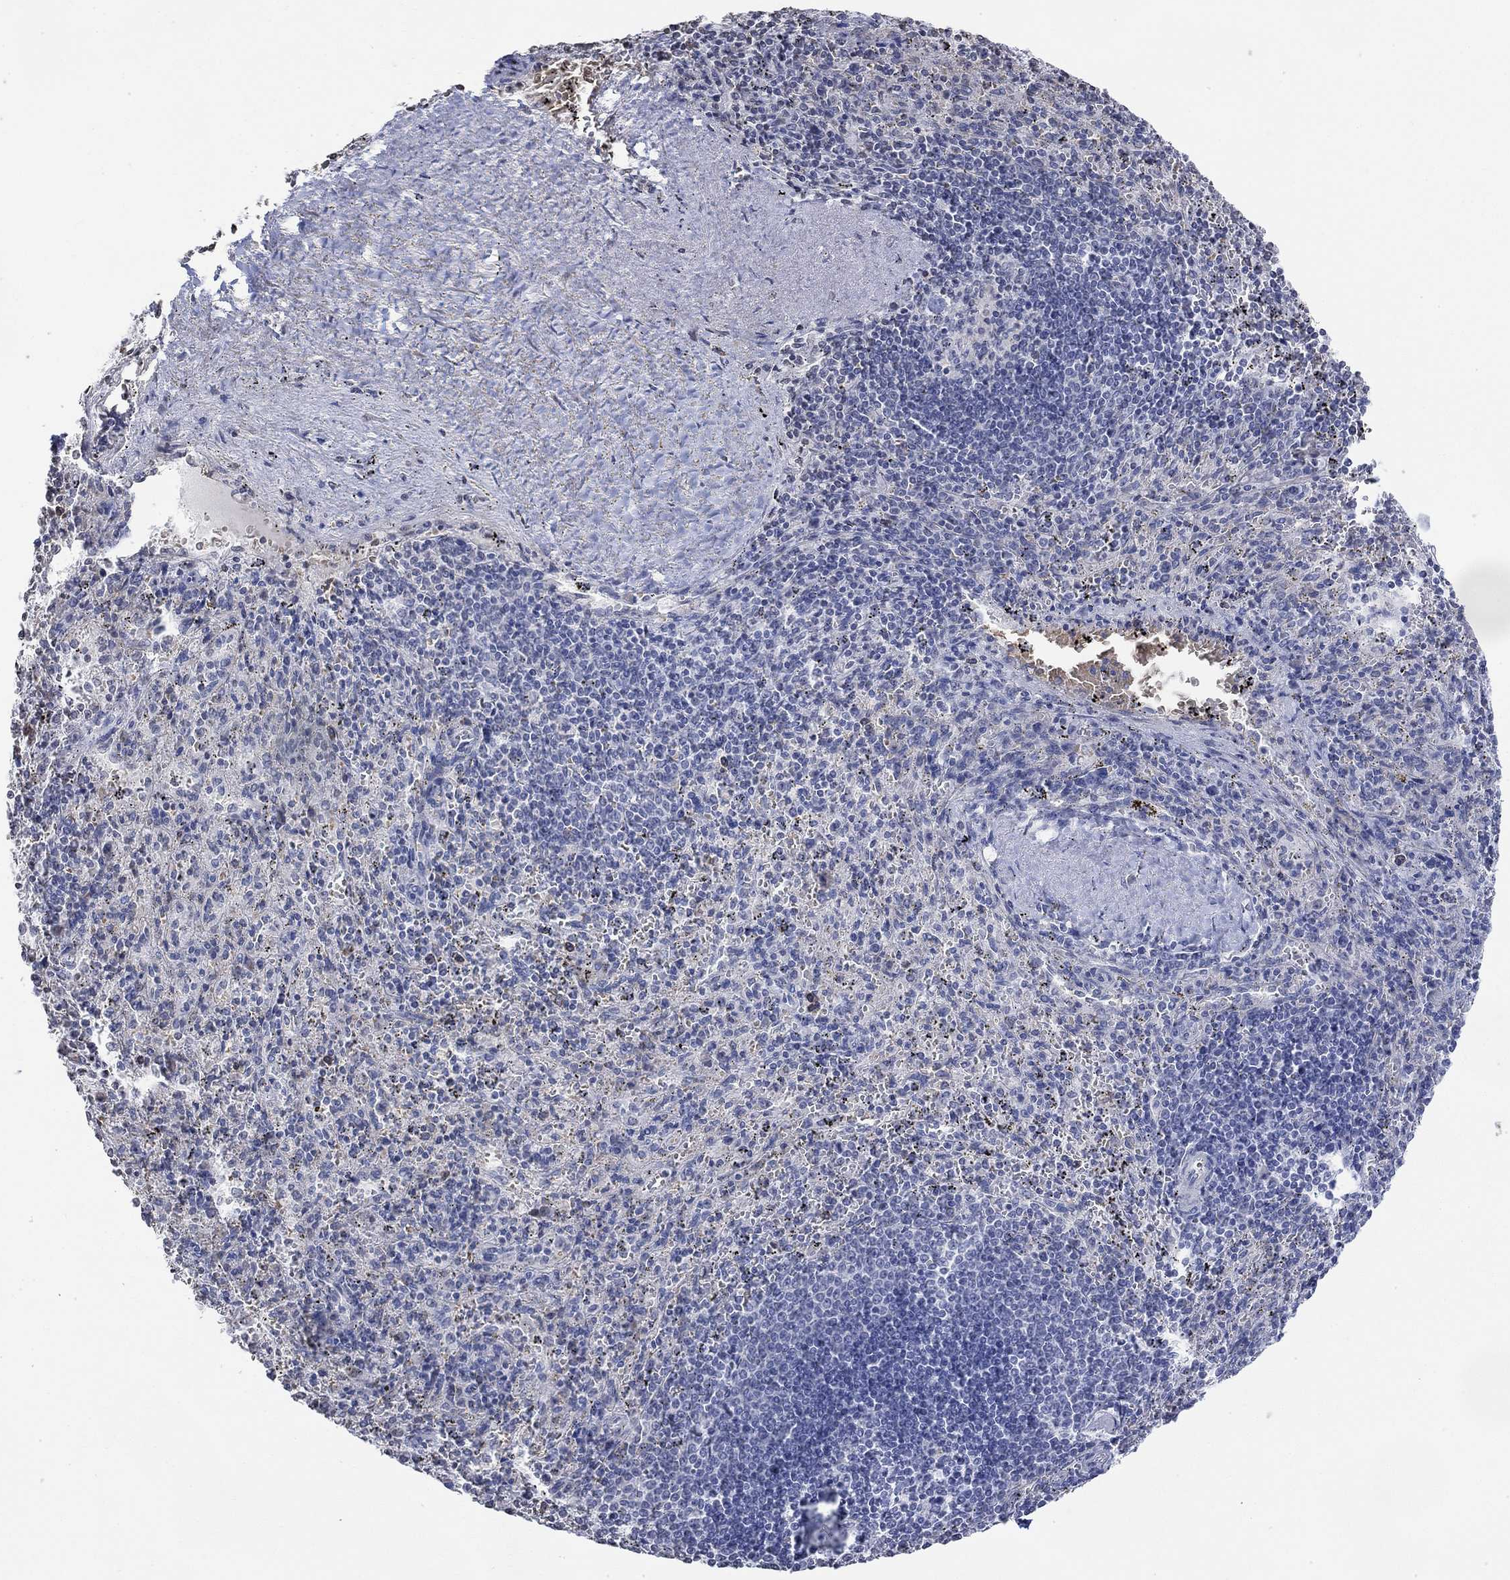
{"staining": {"intensity": "negative", "quantity": "none", "location": "none"}, "tissue": "spleen", "cell_type": "Cells in red pulp", "image_type": "normal", "snomed": [{"axis": "morphology", "description": "Normal tissue, NOS"}, {"axis": "topography", "description": "Spleen"}], "caption": "High power microscopy image of an immunohistochemistry (IHC) photomicrograph of benign spleen, revealing no significant expression in cells in red pulp.", "gene": "TMEM255A", "patient": {"sex": "male", "age": 57}}